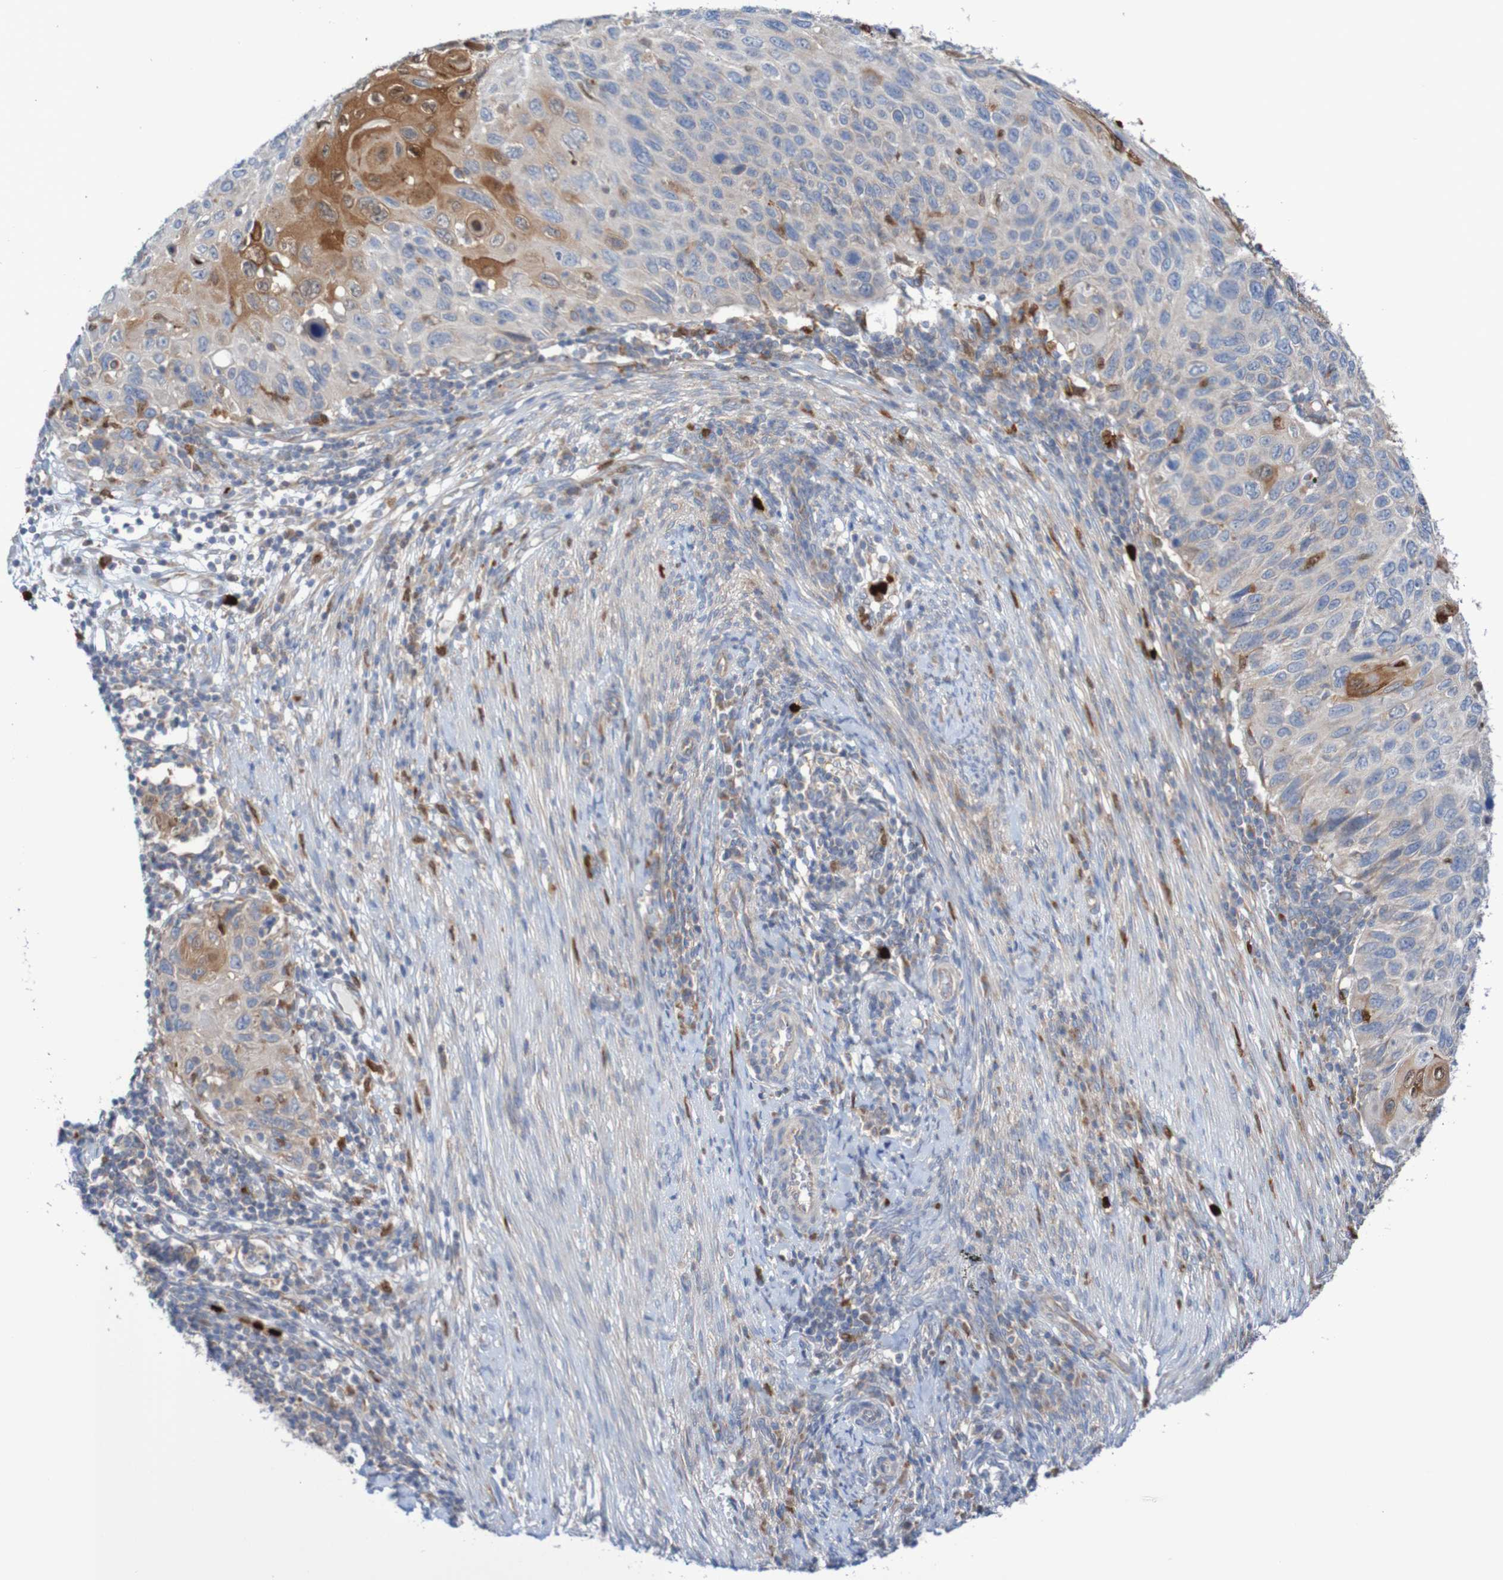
{"staining": {"intensity": "moderate", "quantity": "<25%", "location": "cytoplasmic/membranous,nuclear"}, "tissue": "cervical cancer", "cell_type": "Tumor cells", "image_type": "cancer", "snomed": [{"axis": "morphology", "description": "Squamous cell carcinoma, NOS"}, {"axis": "topography", "description": "Cervix"}], "caption": "Moderate cytoplasmic/membranous and nuclear protein expression is seen in approximately <25% of tumor cells in cervical squamous cell carcinoma.", "gene": "PARP4", "patient": {"sex": "female", "age": 70}}